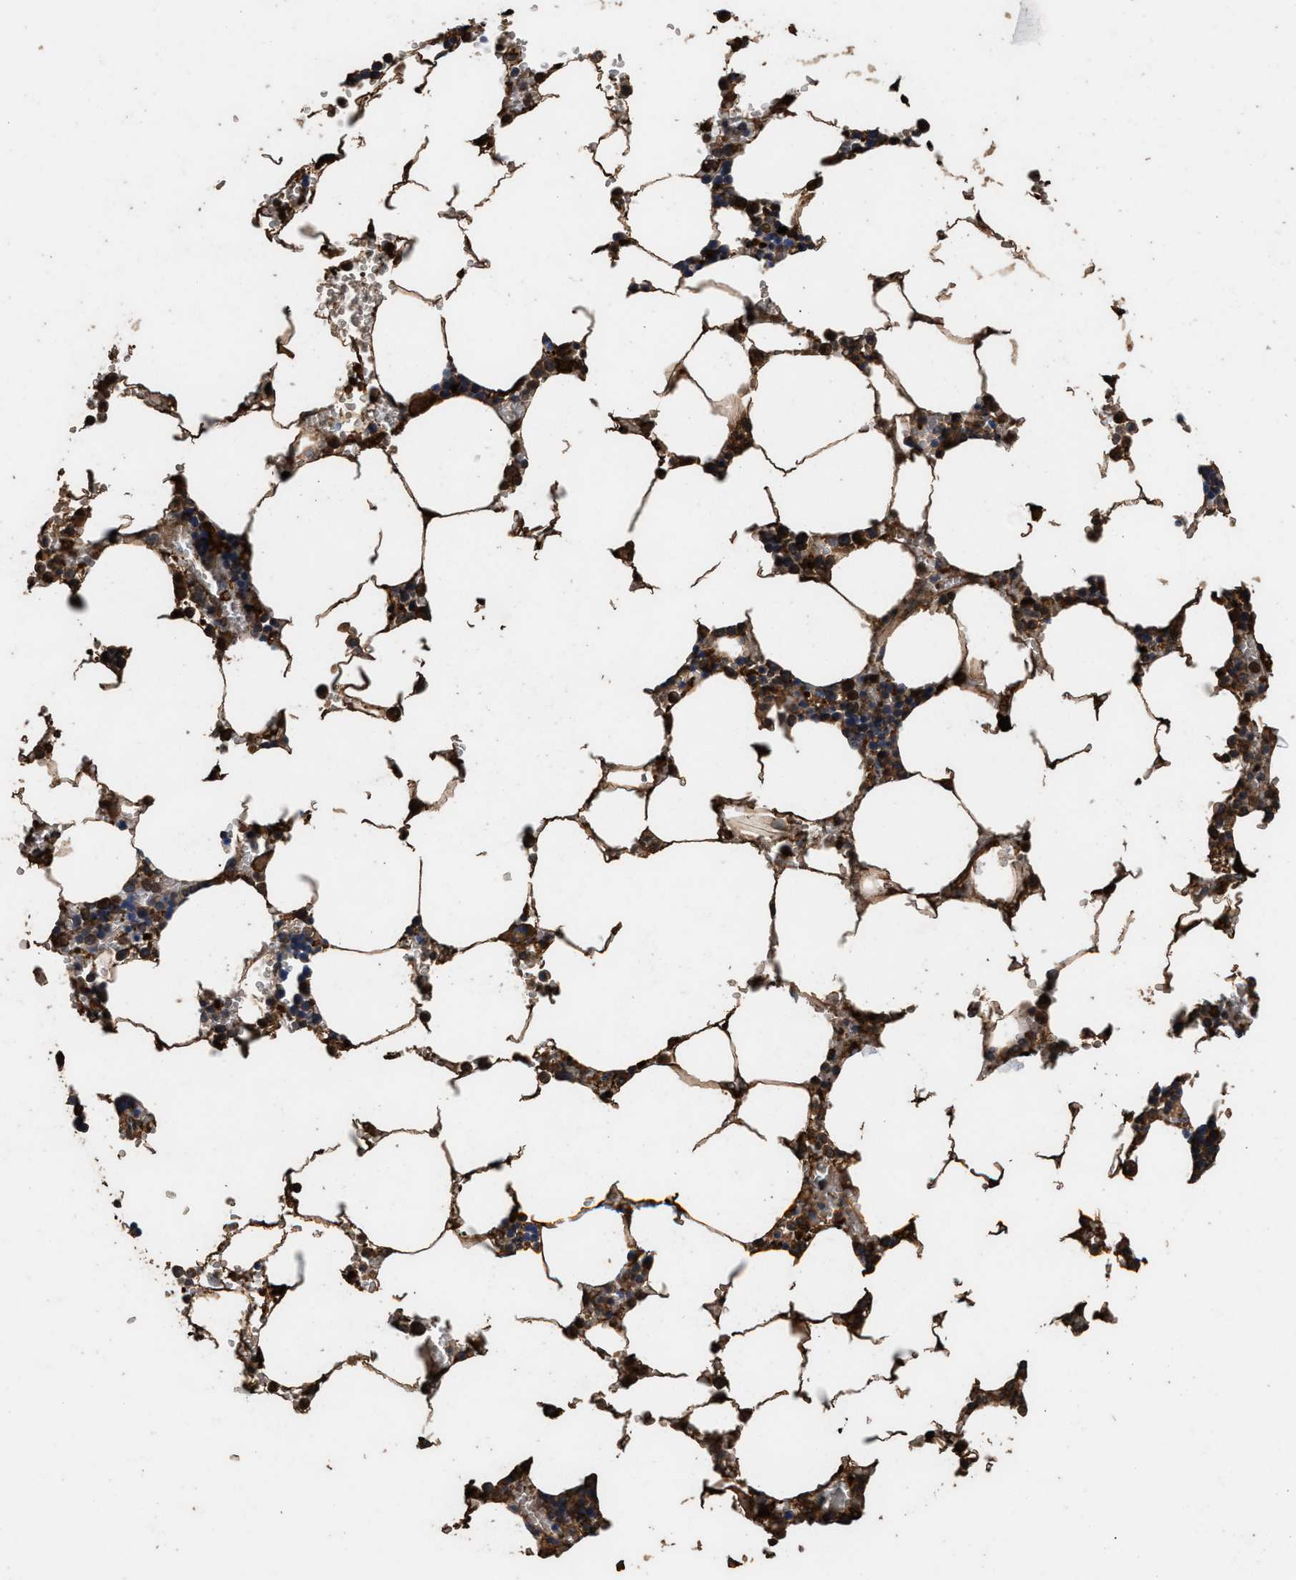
{"staining": {"intensity": "moderate", "quantity": "25%-75%", "location": "cytoplasmic/membranous"}, "tissue": "bone marrow", "cell_type": "Hematopoietic cells", "image_type": "normal", "snomed": [{"axis": "morphology", "description": "Normal tissue, NOS"}, {"axis": "topography", "description": "Bone marrow"}], "caption": "Brown immunohistochemical staining in unremarkable bone marrow reveals moderate cytoplasmic/membranous positivity in about 25%-75% of hematopoietic cells.", "gene": "ENSG00000286112", "patient": {"sex": "male", "age": 70}}